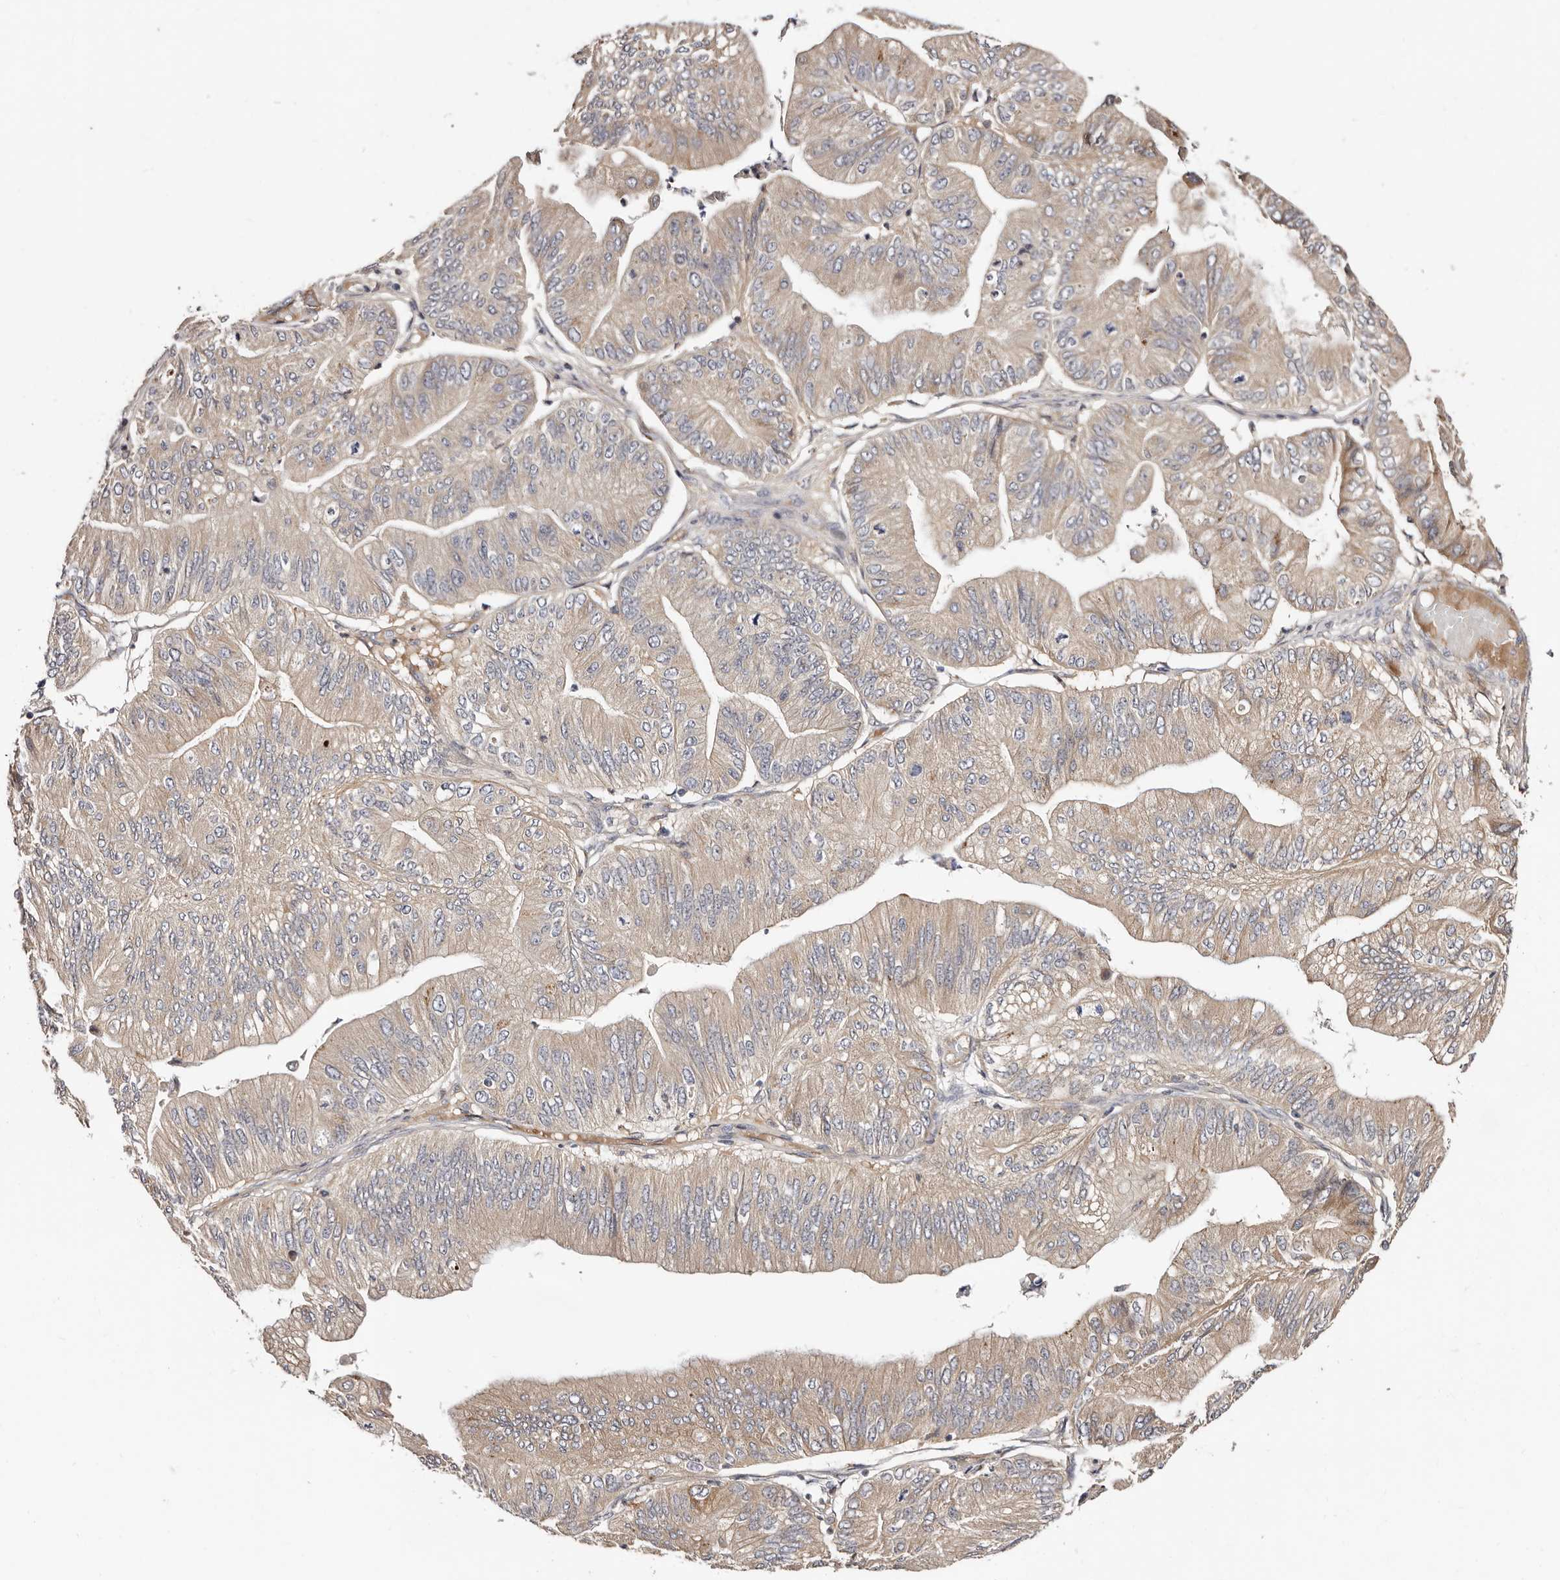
{"staining": {"intensity": "weak", "quantity": "25%-75%", "location": "cytoplasmic/membranous"}, "tissue": "ovarian cancer", "cell_type": "Tumor cells", "image_type": "cancer", "snomed": [{"axis": "morphology", "description": "Cystadenocarcinoma, mucinous, NOS"}, {"axis": "topography", "description": "Ovary"}], "caption": "Weak cytoplasmic/membranous protein expression is appreciated in about 25%-75% of tumor cells in ovarian cancer (mucinous cystadenocarcinoma).", "gene": "DACT2", "patient": {"sex": "female", "age": 61}}